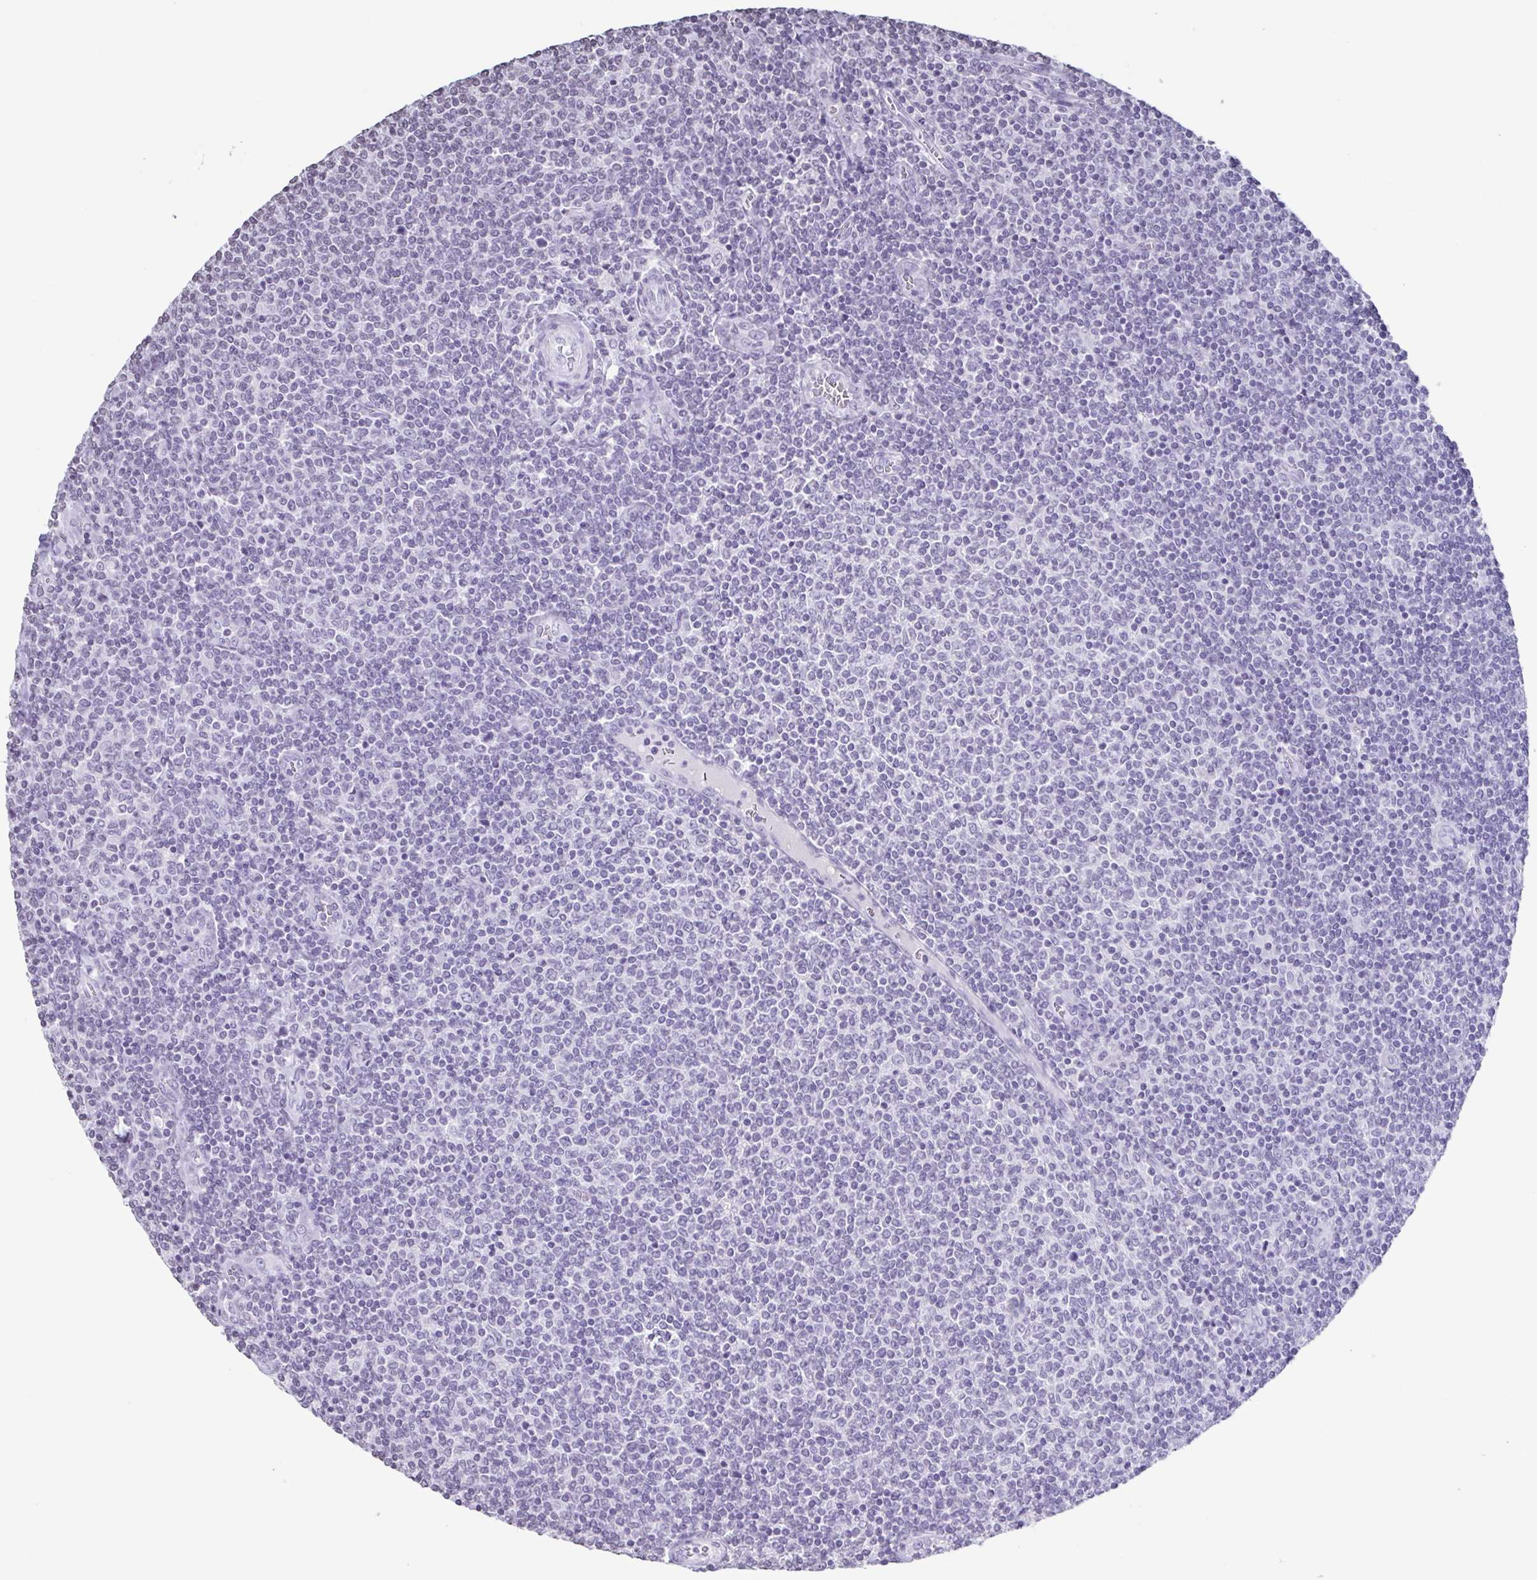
{"staining": {"intensity": "negative", "quantity": "none", "location": "none"}, "tissue": "lymphoma", "cell_type": "Tumor cells", "image_type": "cancer", "snomed": [{"axis": "morphology", "description": "Malignant lymphoma, non-Hodgkin's type, Low grade"}, {"axis": "topography", "description": "Lymph node"}], "caption": "An image of lymphoma stained for a protein reveals no brown staining in tumor cells.", "gene": "VCY1B", "patient": {"sex": "male", "age": 52}}